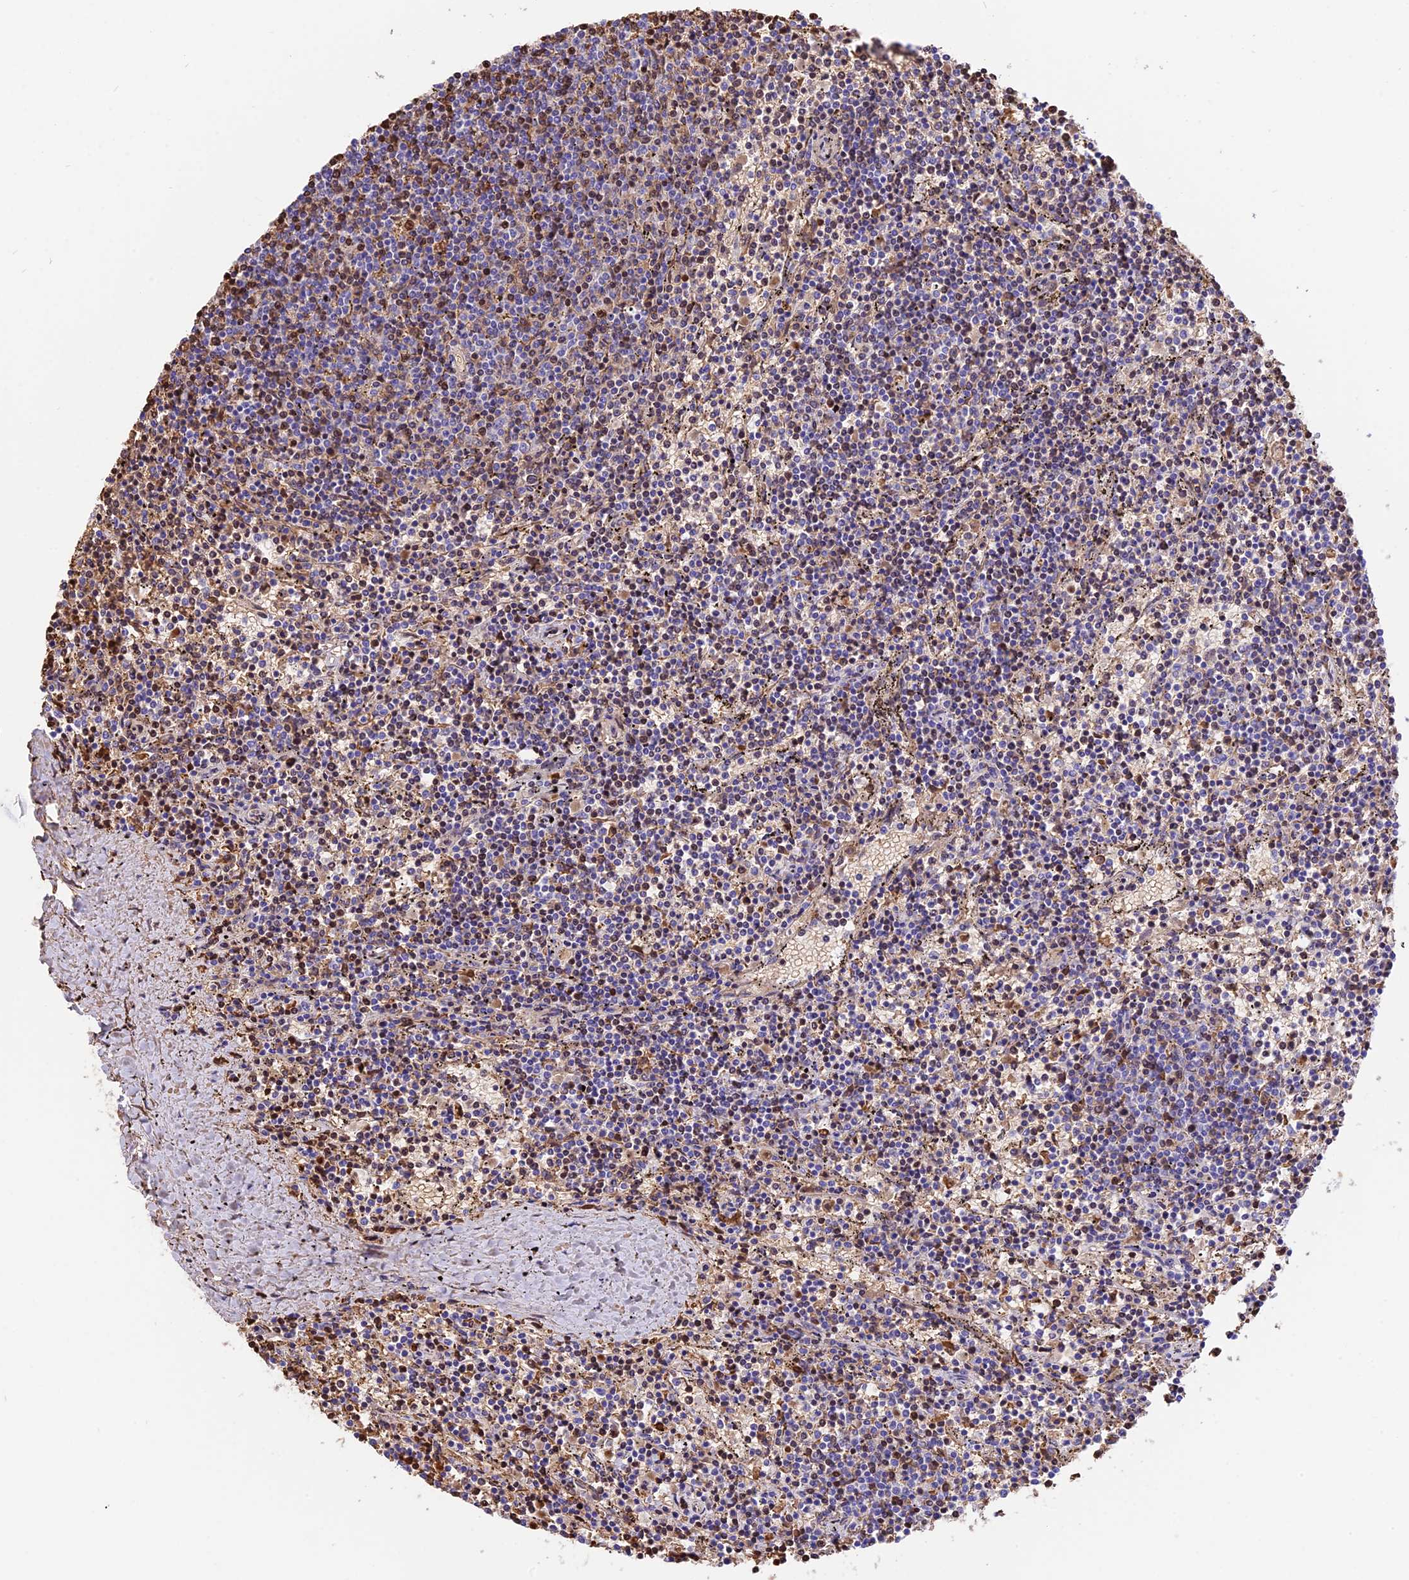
{"staining": {"intensity": "weak", "quantity": "<25%", "location": "cytoplasmic/membranous"}, "tissue": "lymphoma", "cell_type": "Tumor cells", "image_type": "cancer", "snomed": [{"axis": "morphology", "description": "Malignant lymphoma, non-Hodgkin's type, Low grade"}, {"axis": "topography", "description": "Spleen"}], "caption": "IHC of human low-grade malignant lymphoma, non-Hodgkin's type shows no positivity in tumor cells.", "gene": "TNNC2", "patient": {"sex": "female", "age": 50}}